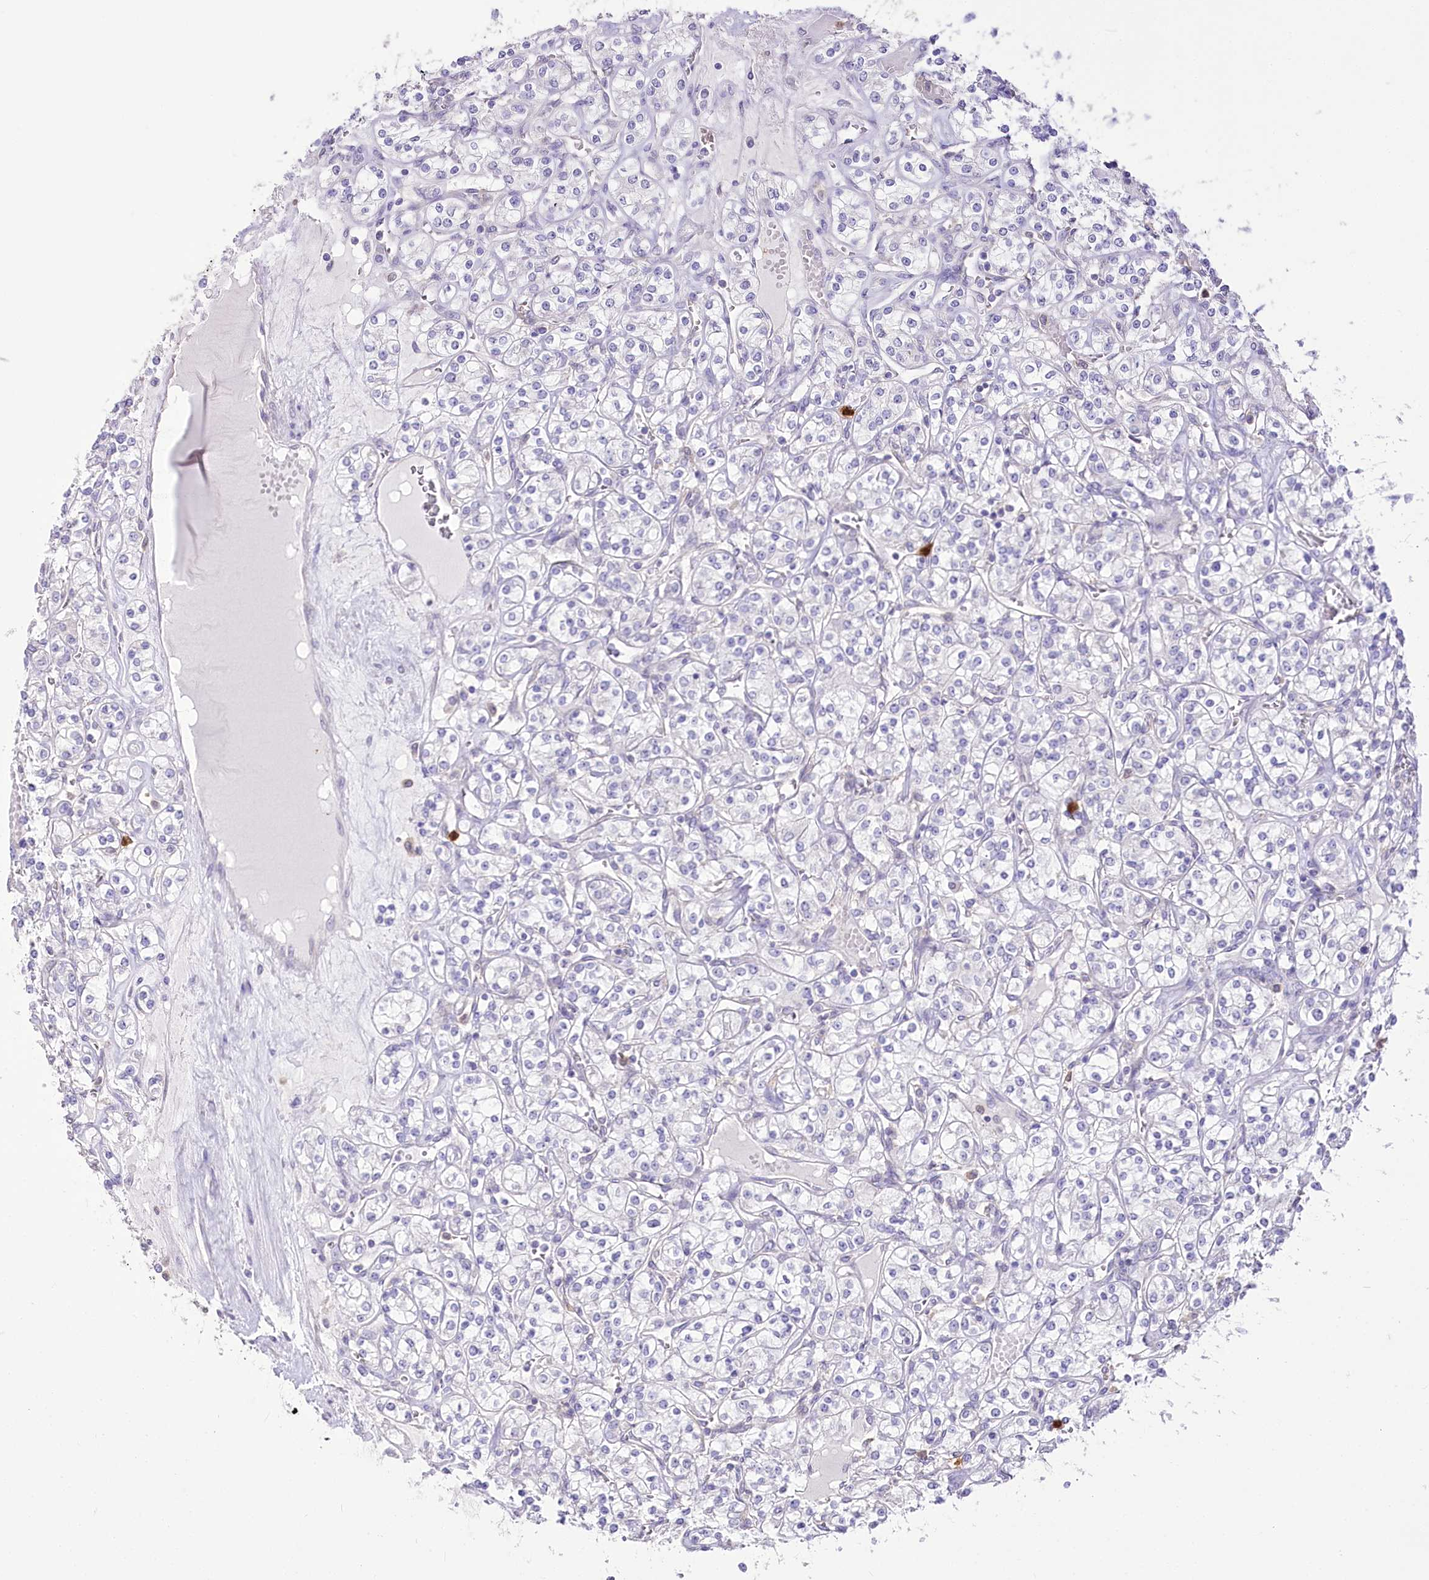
{"staining": {"intensity": "negative", "quantity": "none", "location": "none"}, "tissue": "renal cancer", "cell_type": "Tumor cells", "image_type": "cancer", "snomed": [{"axis": "morphology", "description": "Adenocarcinoma, NOS"}, {"axis": "topography", "description": "Kidney"}], "caption": "Immunohistochemistry (IHC) histopathology image of human renal cancer (adenocarcinoma) stained for a protein (brown), which exhibits no positivity in tumor cells.", "gene": "DPYD", "patient": {"sex": "male", "age": 77}}